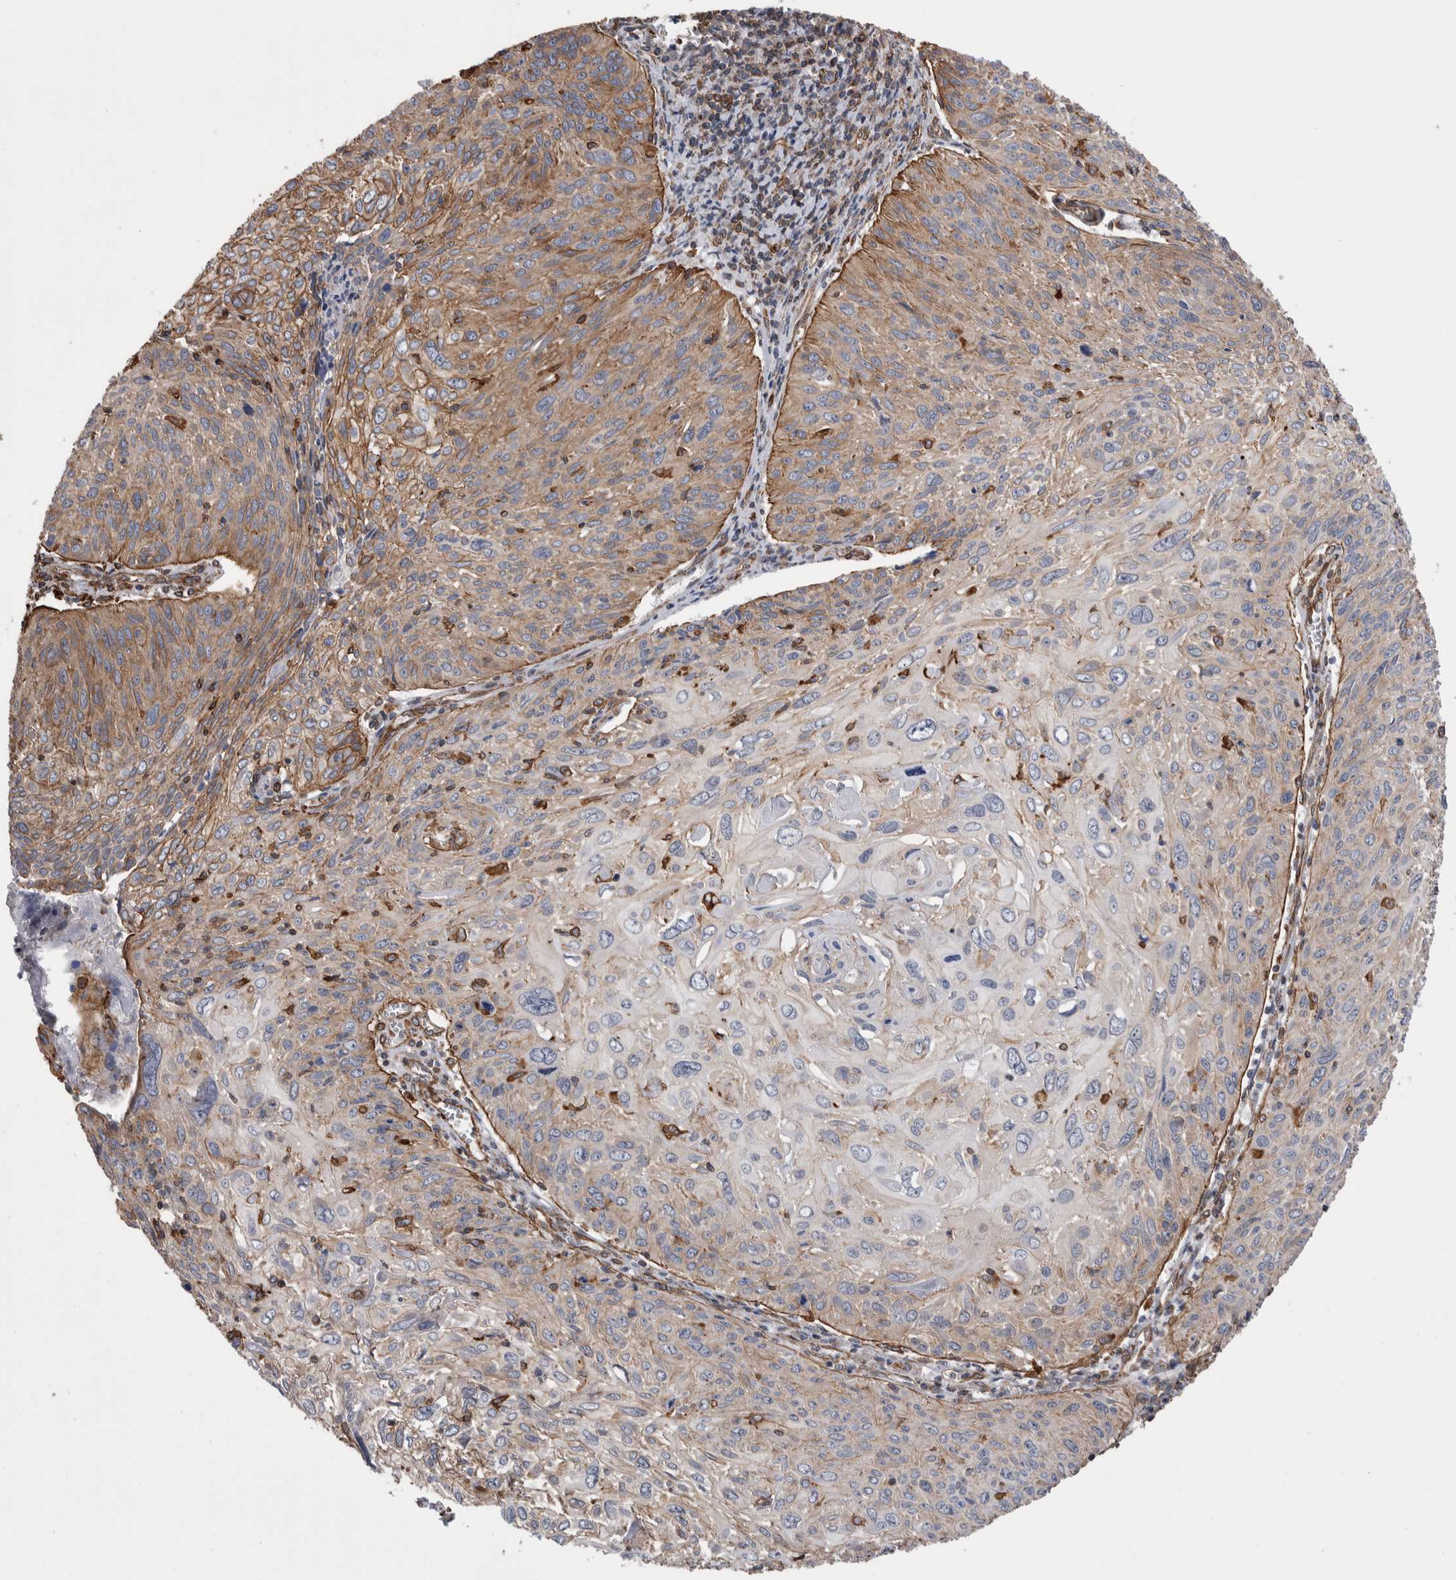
{"staining": {"intensity": "moderate", "quantity": "25%-75%", "location": "cytoplasmic/membranous"}, "tissue": "cervical cancer", "cell_type": "Tumor cells", "image_type": "cancer", "snomed": [{"axis": "morphology", "description": "Squamous cell carcinoma, NOS"}, {"axis": "topography", "description": "Cervix"}], "caption": "IHC photomicrograph of cervical cancer (squamous cell carcinoma) stained for a protein (brown), which displays medium levels of moderate cytoplasmic/membranous expression in approximately 25%-75% of tumor cells.", "gene": "KIF12", "patient": {"sex": "female", "age": 51}}